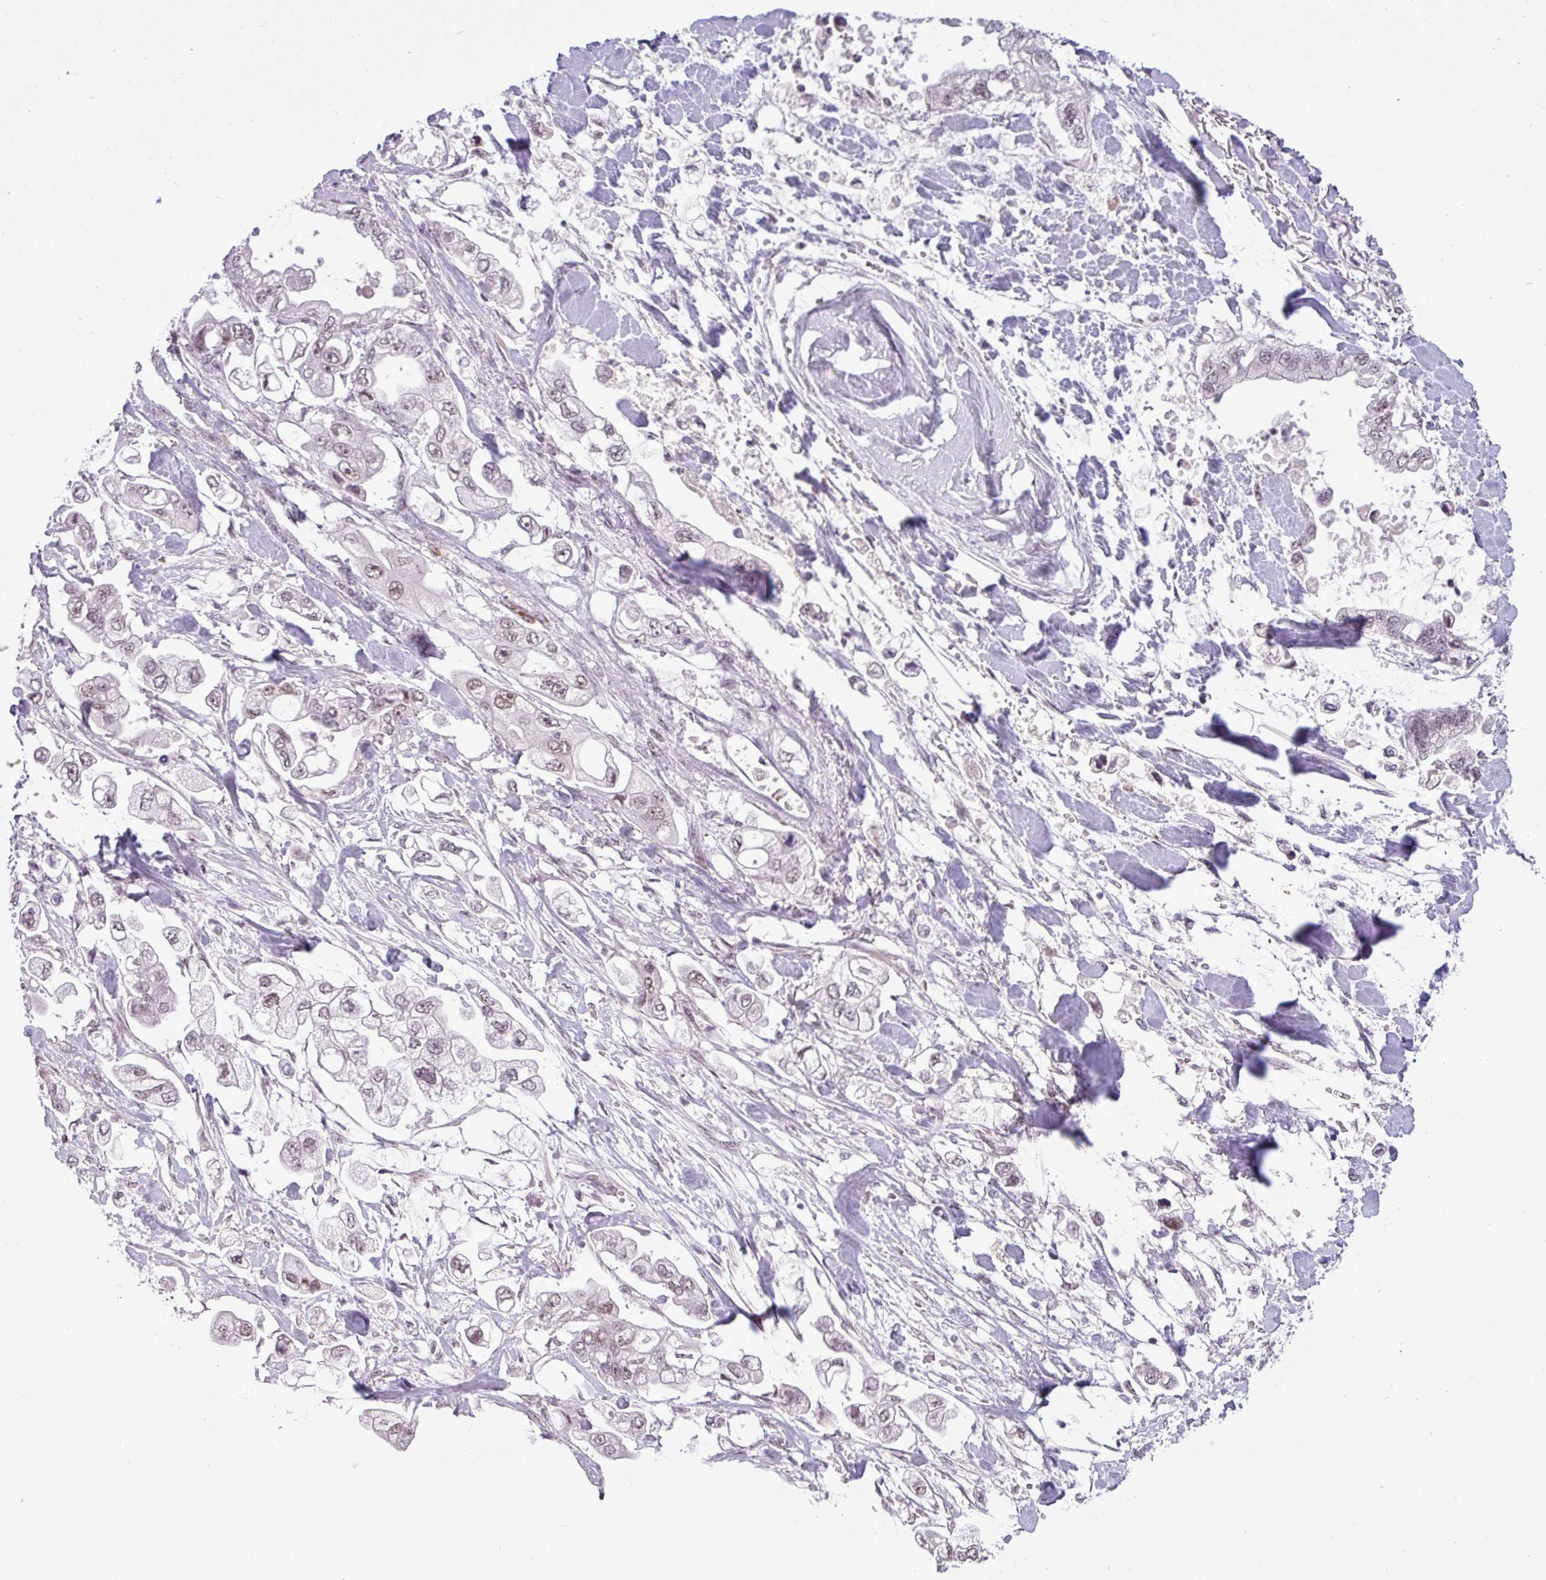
{"staining": {"intensity": "weak", "quantity": ">75%", "location": "nuclear"}, "tissue": "stomach cancer", "cell_type": "Tumor cells", "image_type": "cancer", "snomed": [{"axis": "morphology", "description": "Adenocarcinoma, NOS"}, {"axis": "topography", "description": "Stomach"}], "caption": "Protein analysis of stomach cancer (adenocarcinoma) tissue shows weak nuclear positivity in approximately >75% of tumor cells.", "gene": "NOTCH2", "patient": {"sex": "male", "age": 62}}